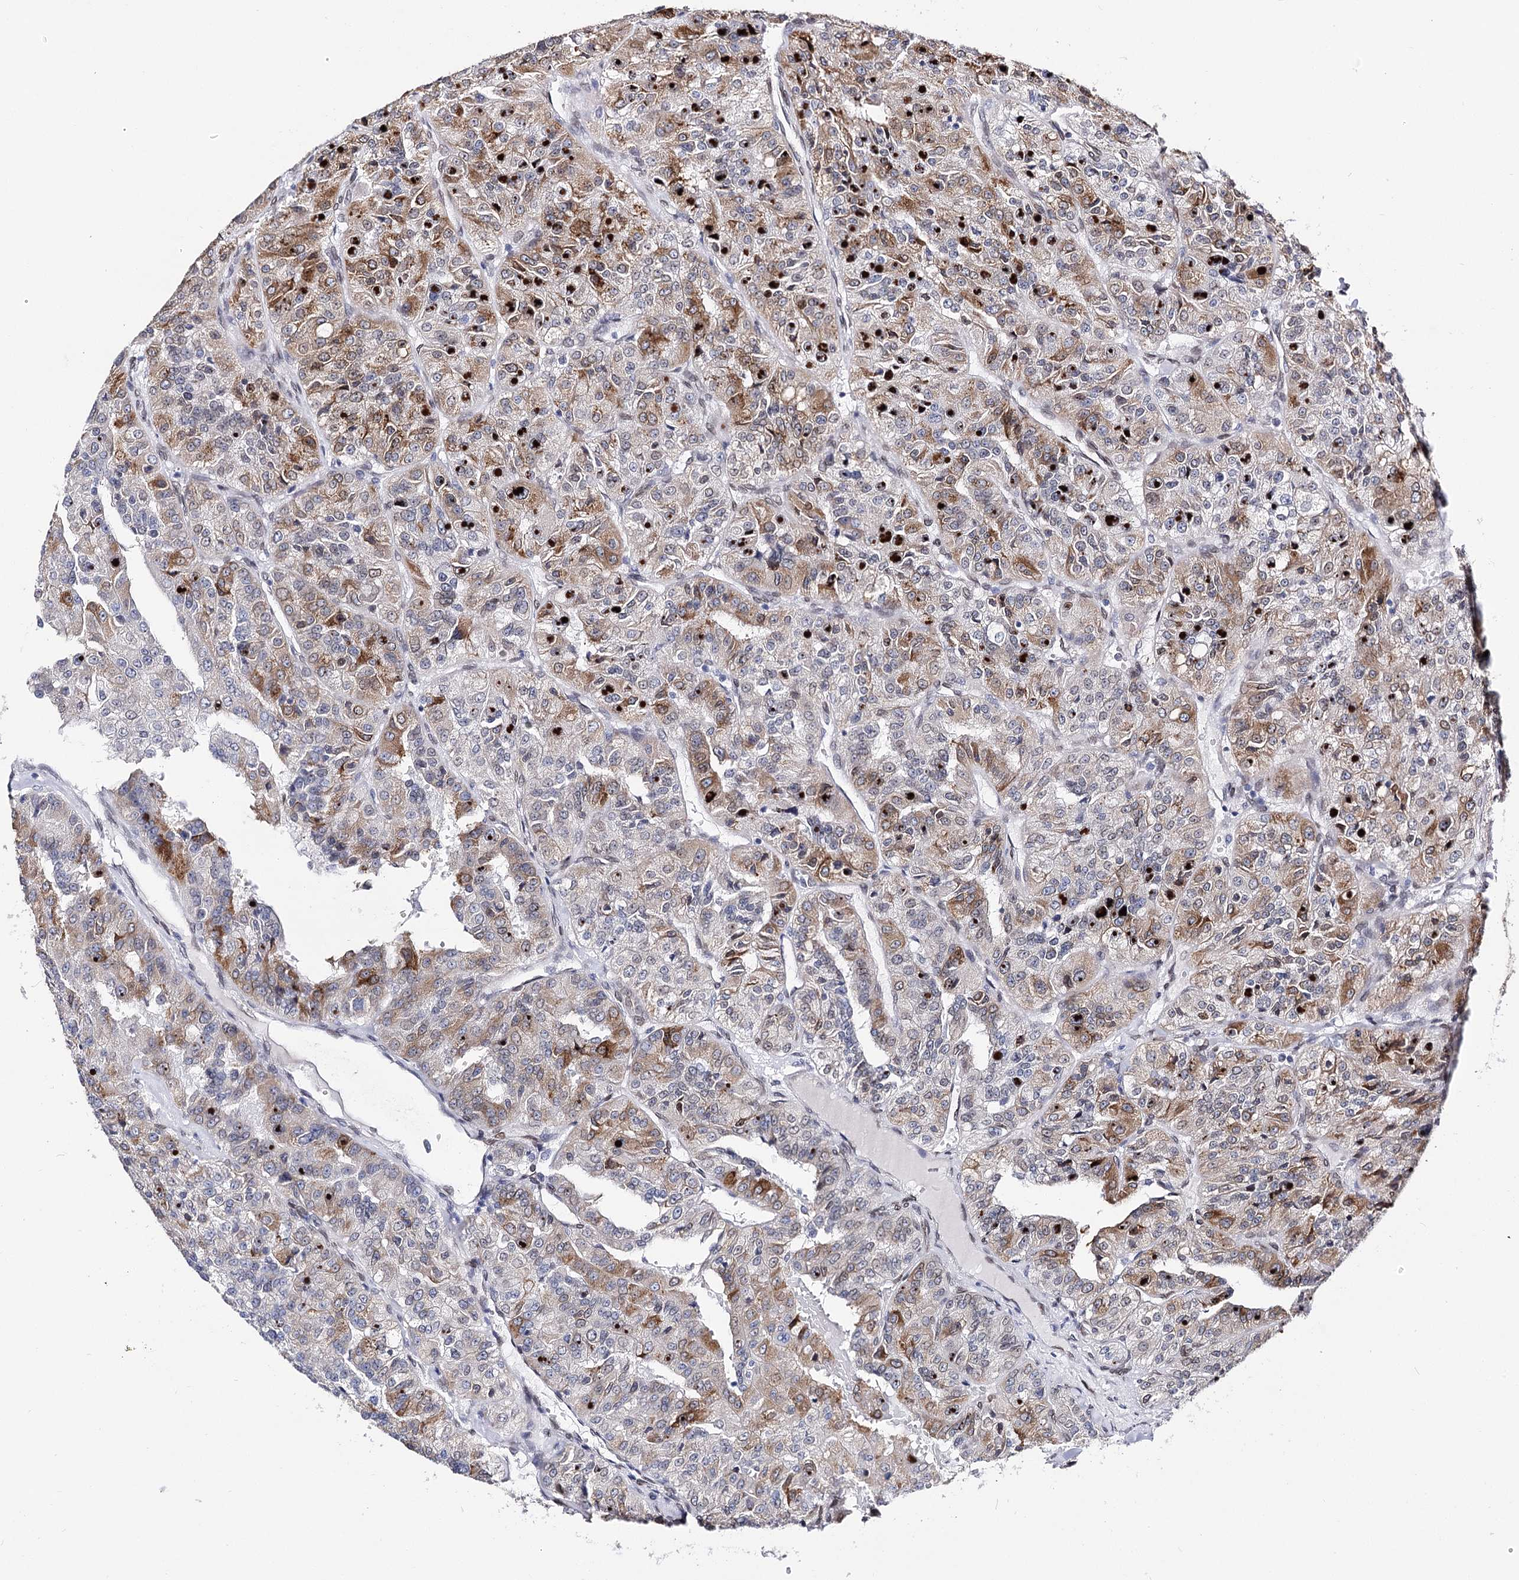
{"staining": {"intensity": "moderate", "quantity": "25%-75%", "location": "cytoplasmic/membranous"}, "tissue": "renal cancer", "cell_type": "Tumor cells", "image_type": "cancer", "snomed": [{"axis": "morphology", "description": "Adenocarcinoma, NOS"}, {"axis": "topography", "description": "Kidney"}], "caption": "A photomicrograph of renal cancer stained for a protein shows moderate cytoplasmic/membranous brown staining in tumor cells. Nuclei are stained in blue.", "gene": "TMEM201", "patient": {"sex": "female", "age": 63}}